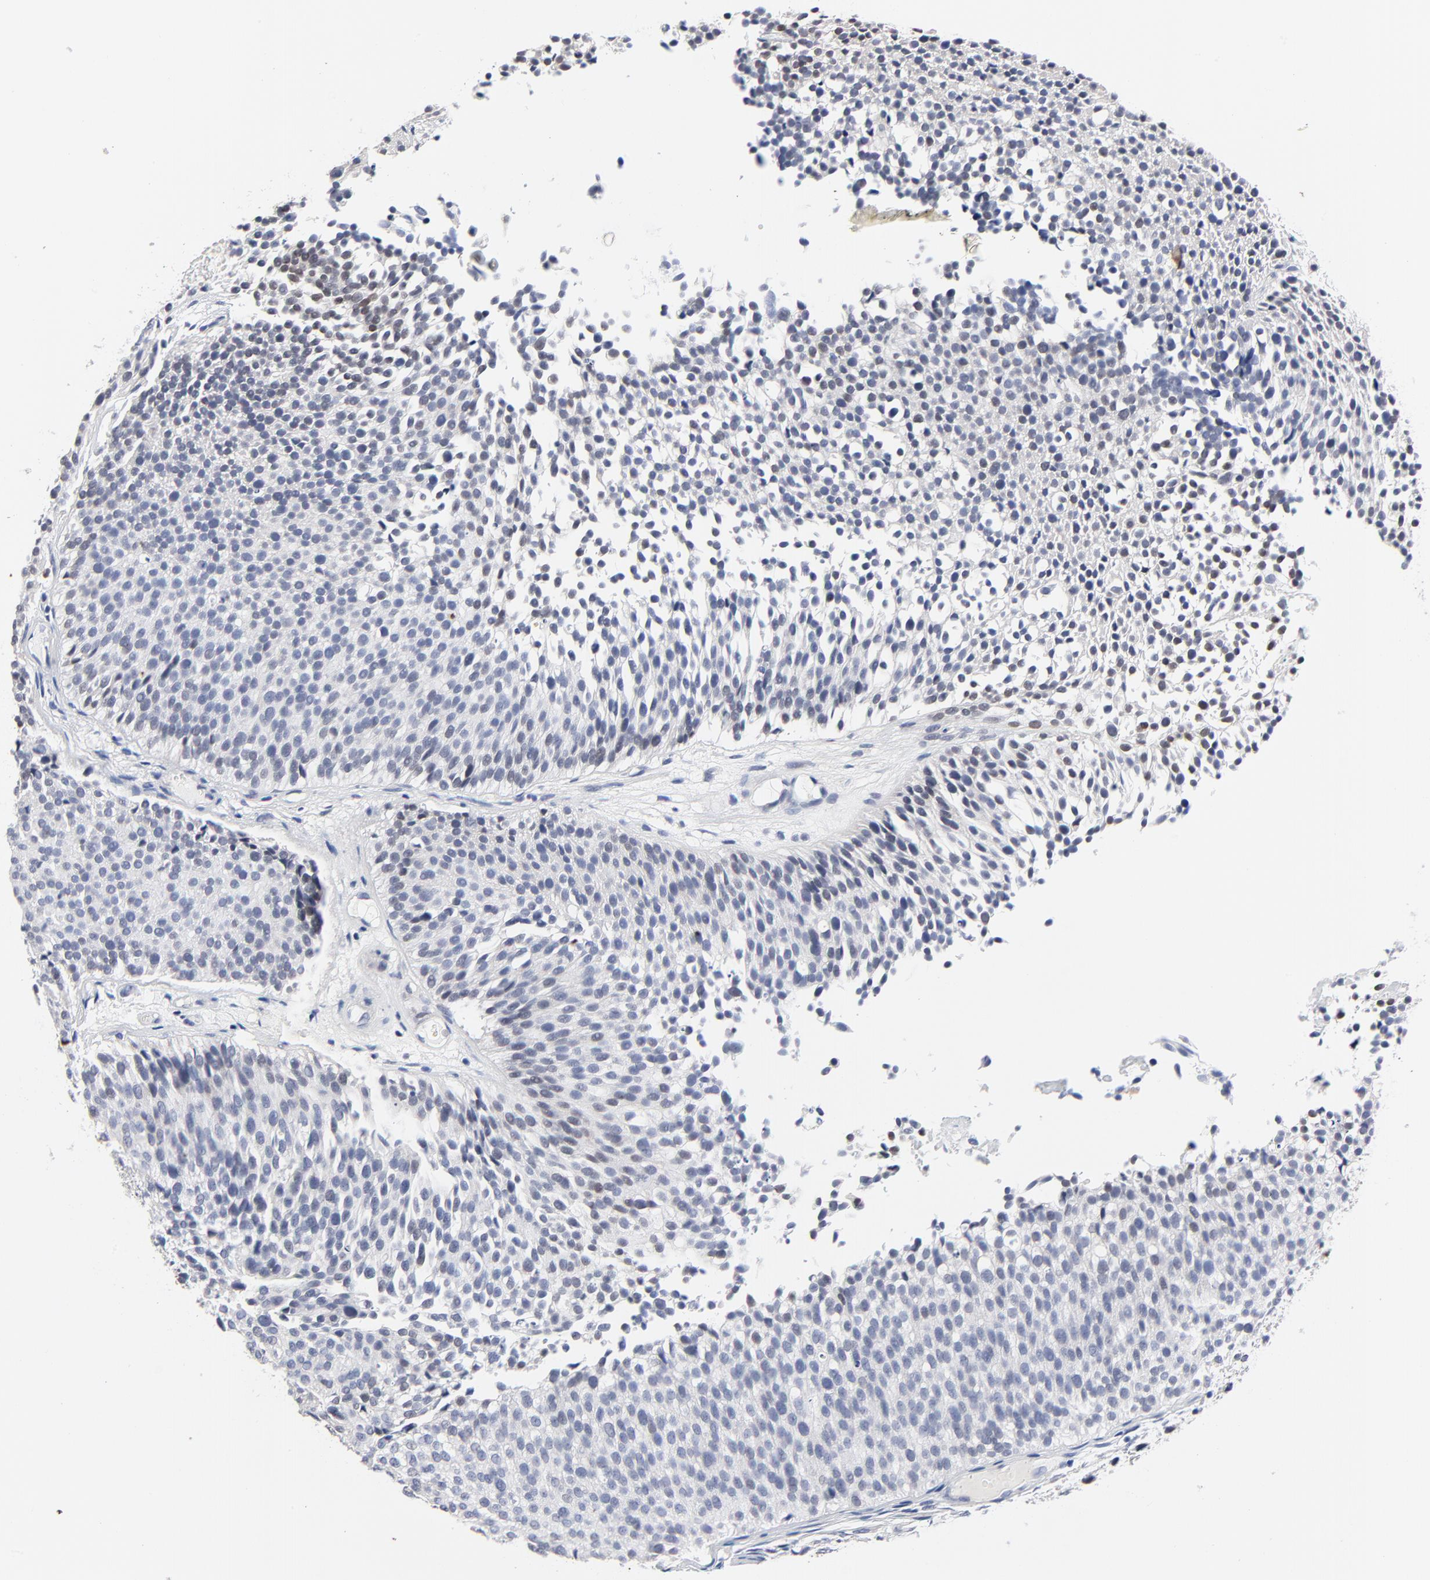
{"staining": {"intensity": "moderate", "quantity": "<25%", "location": "nuclear"}, "tissue": "urothelial cancer", "cell_type": "Tumor cells", "image_type": "cancer", "snomed": [{"axis": "morphology", "description": "Urothelial carcinoma, Low grade"}, {"axis": "topography", "description": "Urinary bladder"}], "caption": "Immunohistochemical staining of human urothelial carcinoma (low-grade) displays low levels of moderate nuclear protein staining in about <25% of tumor cells. The protein is shown in brown color, while the nuclei are stained blue.", "gene": "AADAC", "patient": {"sex": "male", "age": 85}}